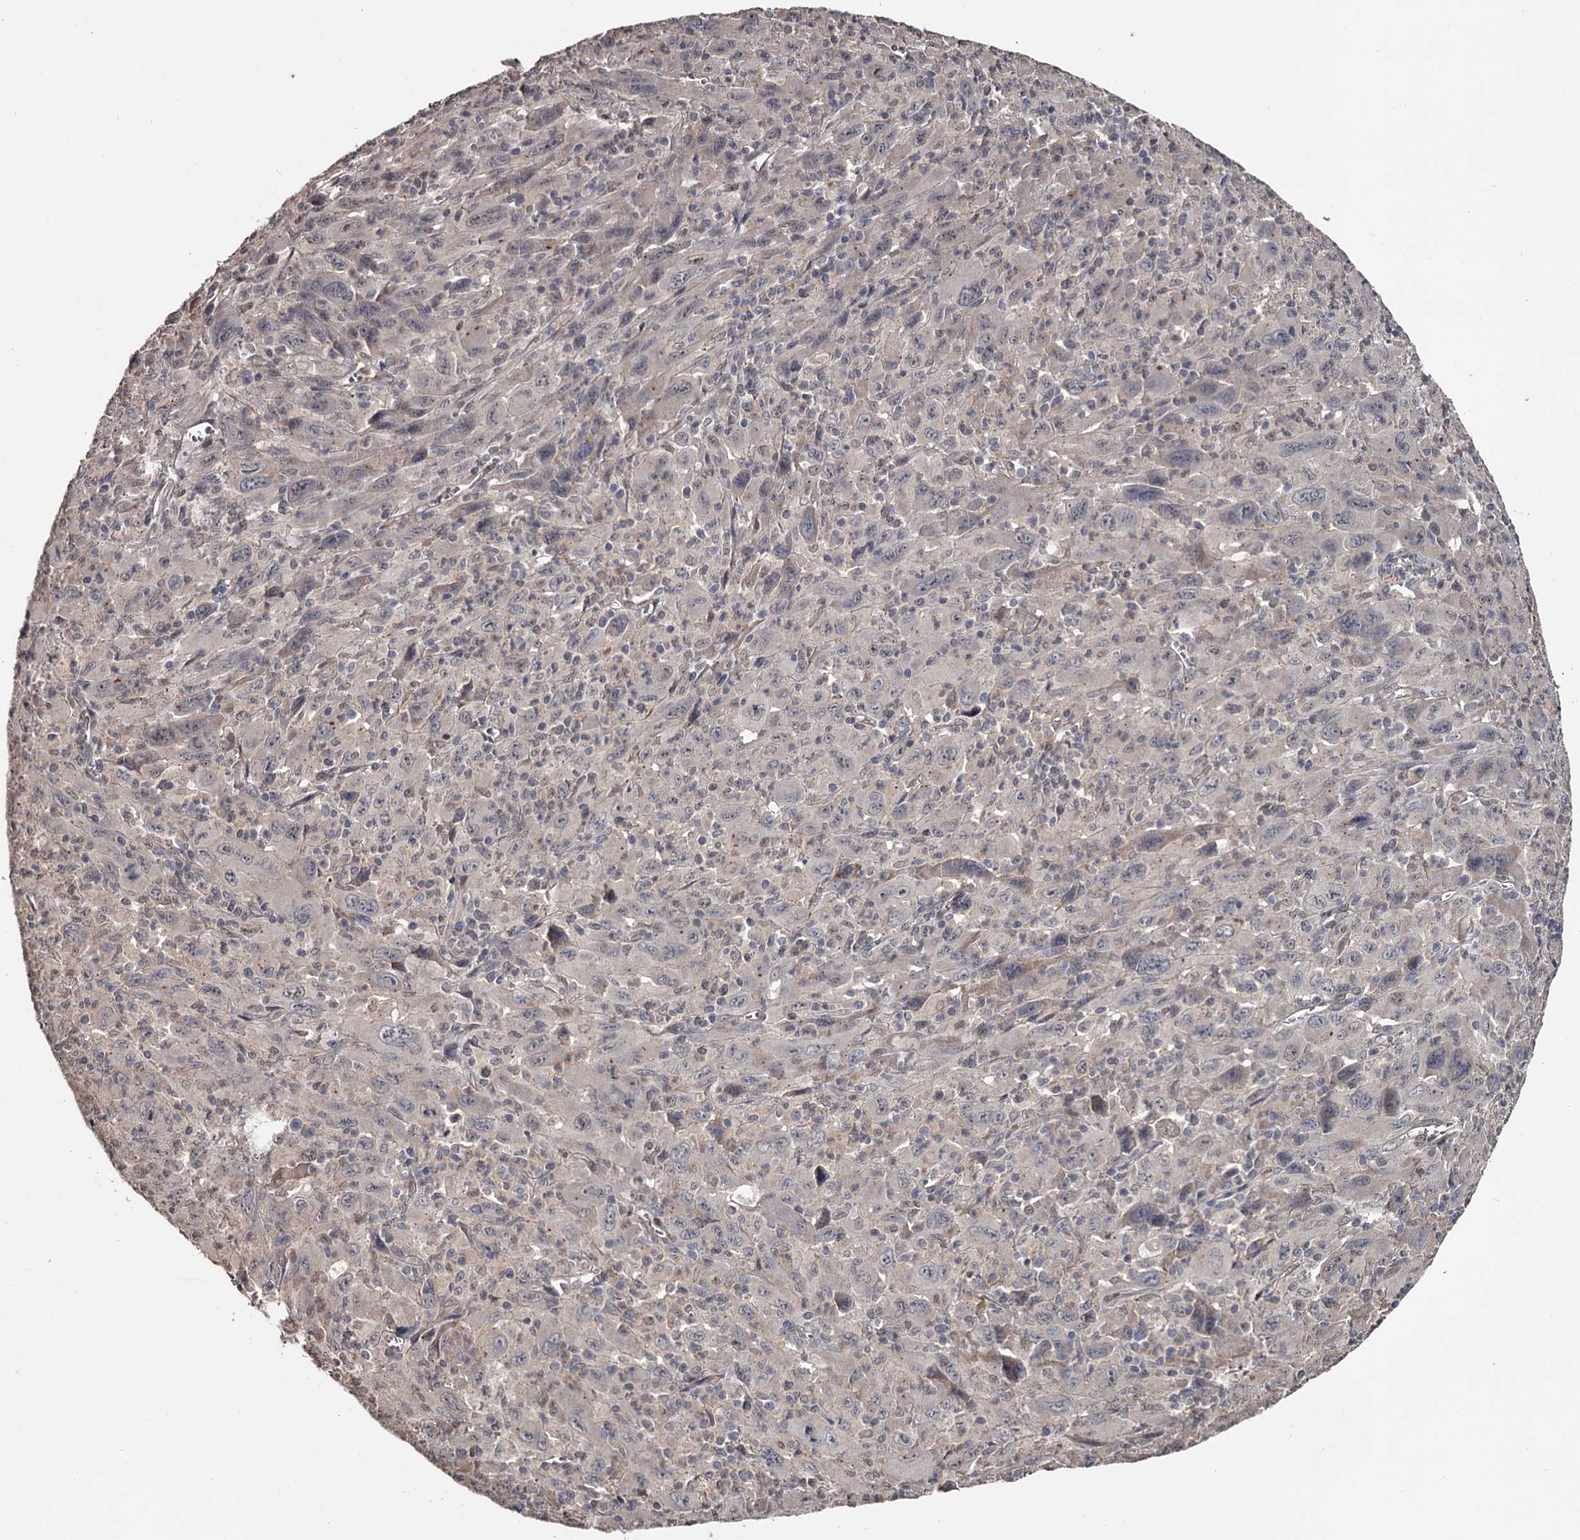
{"staining": {"intensity": "negative", "quantity": "none", "location": "none"}, "tissue": "melanoma", "cell_type": "Tumor cells", "image_type": "cancer", "snomed": [{"axis": "morphology", "description": "Malignant melanoma, Metastatic site"}, {"axis": "topography", "description": "Skin"}], "caption": "The immunohistochemistry (IHC) micrograph has no significant staining in tumor cells of malignant melanoma (metastatic site) tissue.", "gene": "PRPF40B", "patient": {"sex": "female", "age": 56}}